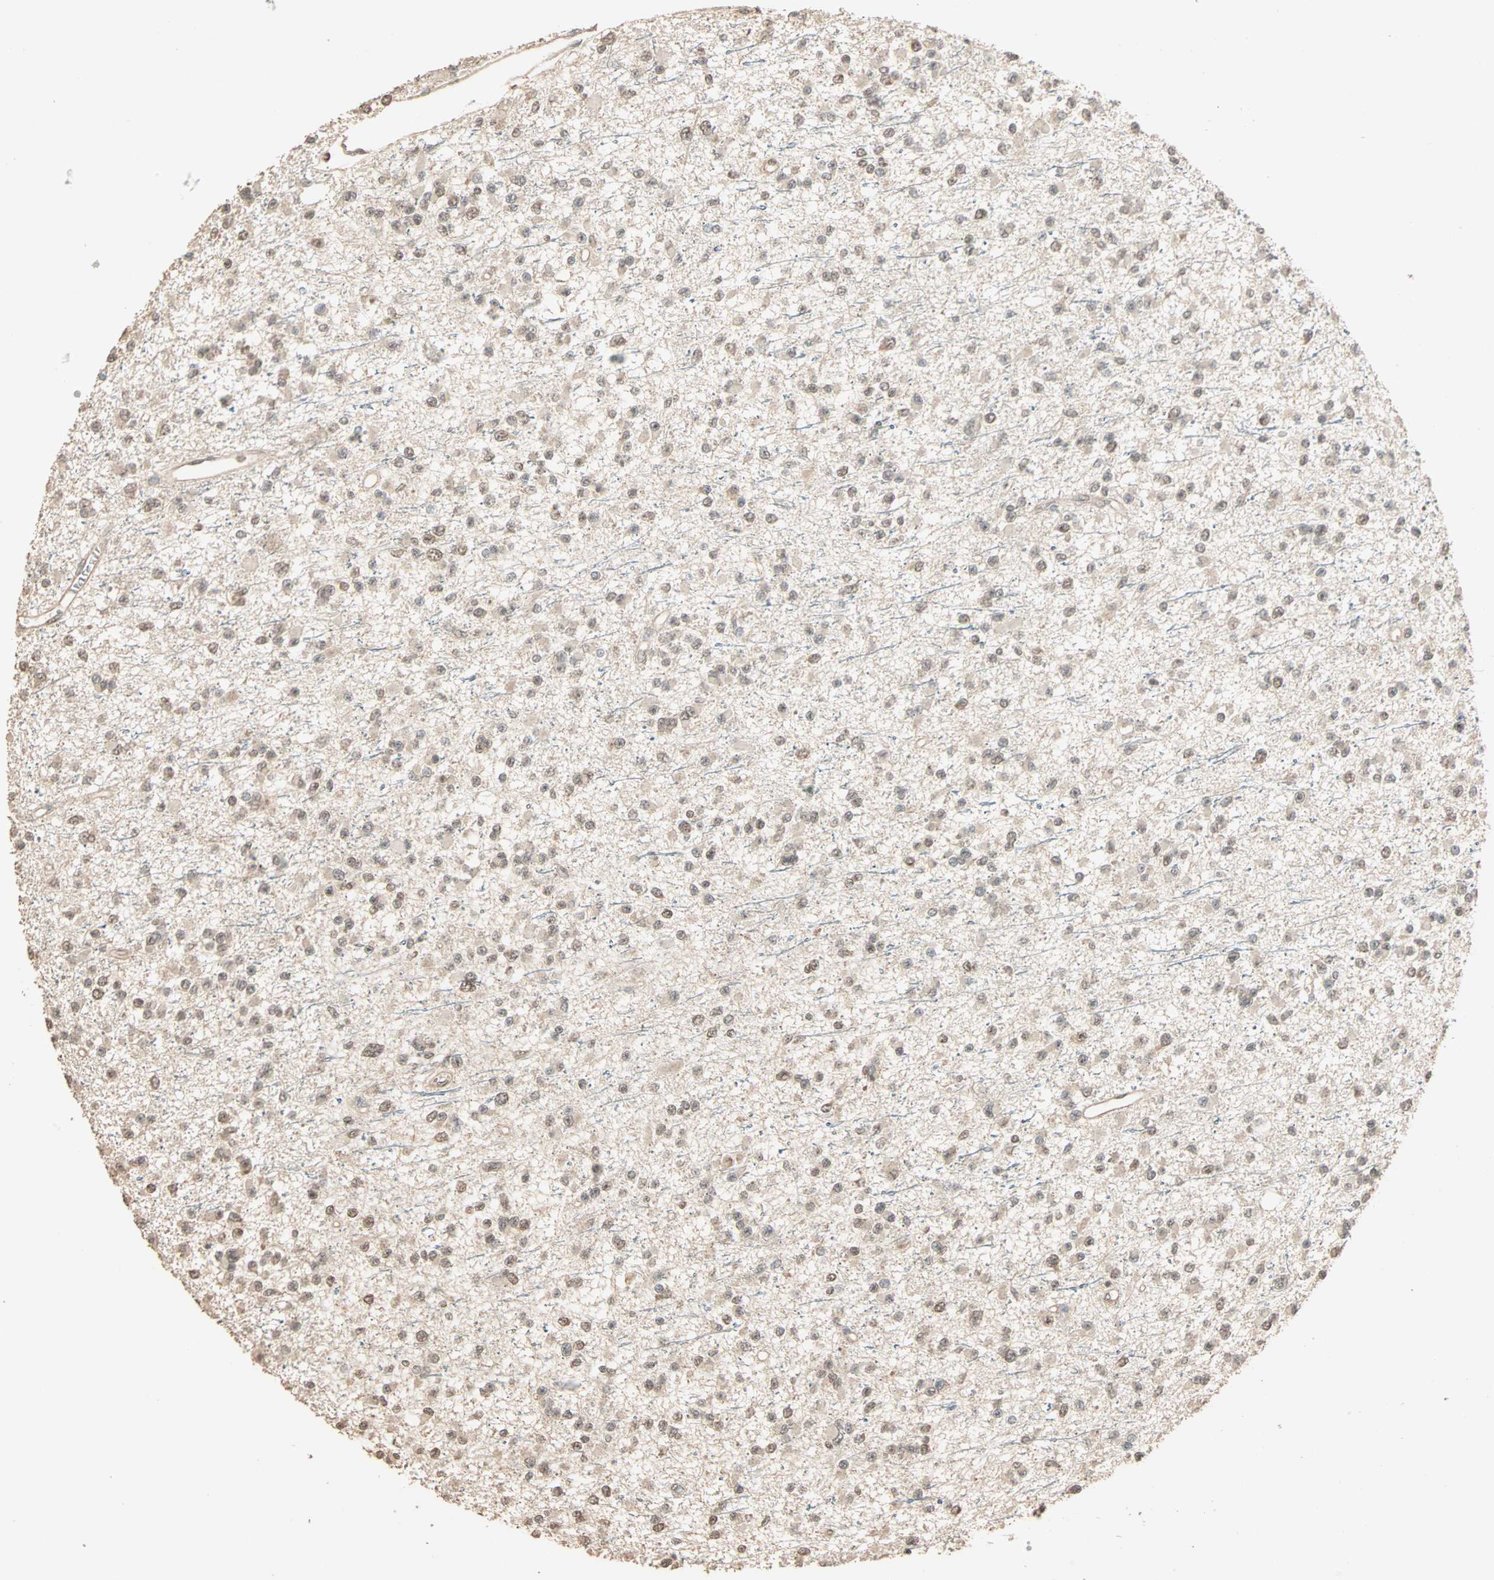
{"staining": {"intensity": "weak", "quantity": ">75%", "location": "cytoplasmic/membranous,nuclear"}, "tissue": "glioma", "cell_type": "Tumor cells", "image_type": "cancer", "snomed": [{"axis": "morphology", "description": "Glioma, malignant, Low grade"}, {"axis": "topography", "description": "Brain"}], "caption": "Human malignant low-grade glioma stained for a protein (brown) demonstrates weak cytoplasmic/membranous and nuclear positive expression in about >75% of tumor cells.", "gene": "ZBTB33", "patient": {"sex": "female", "age": 22}}